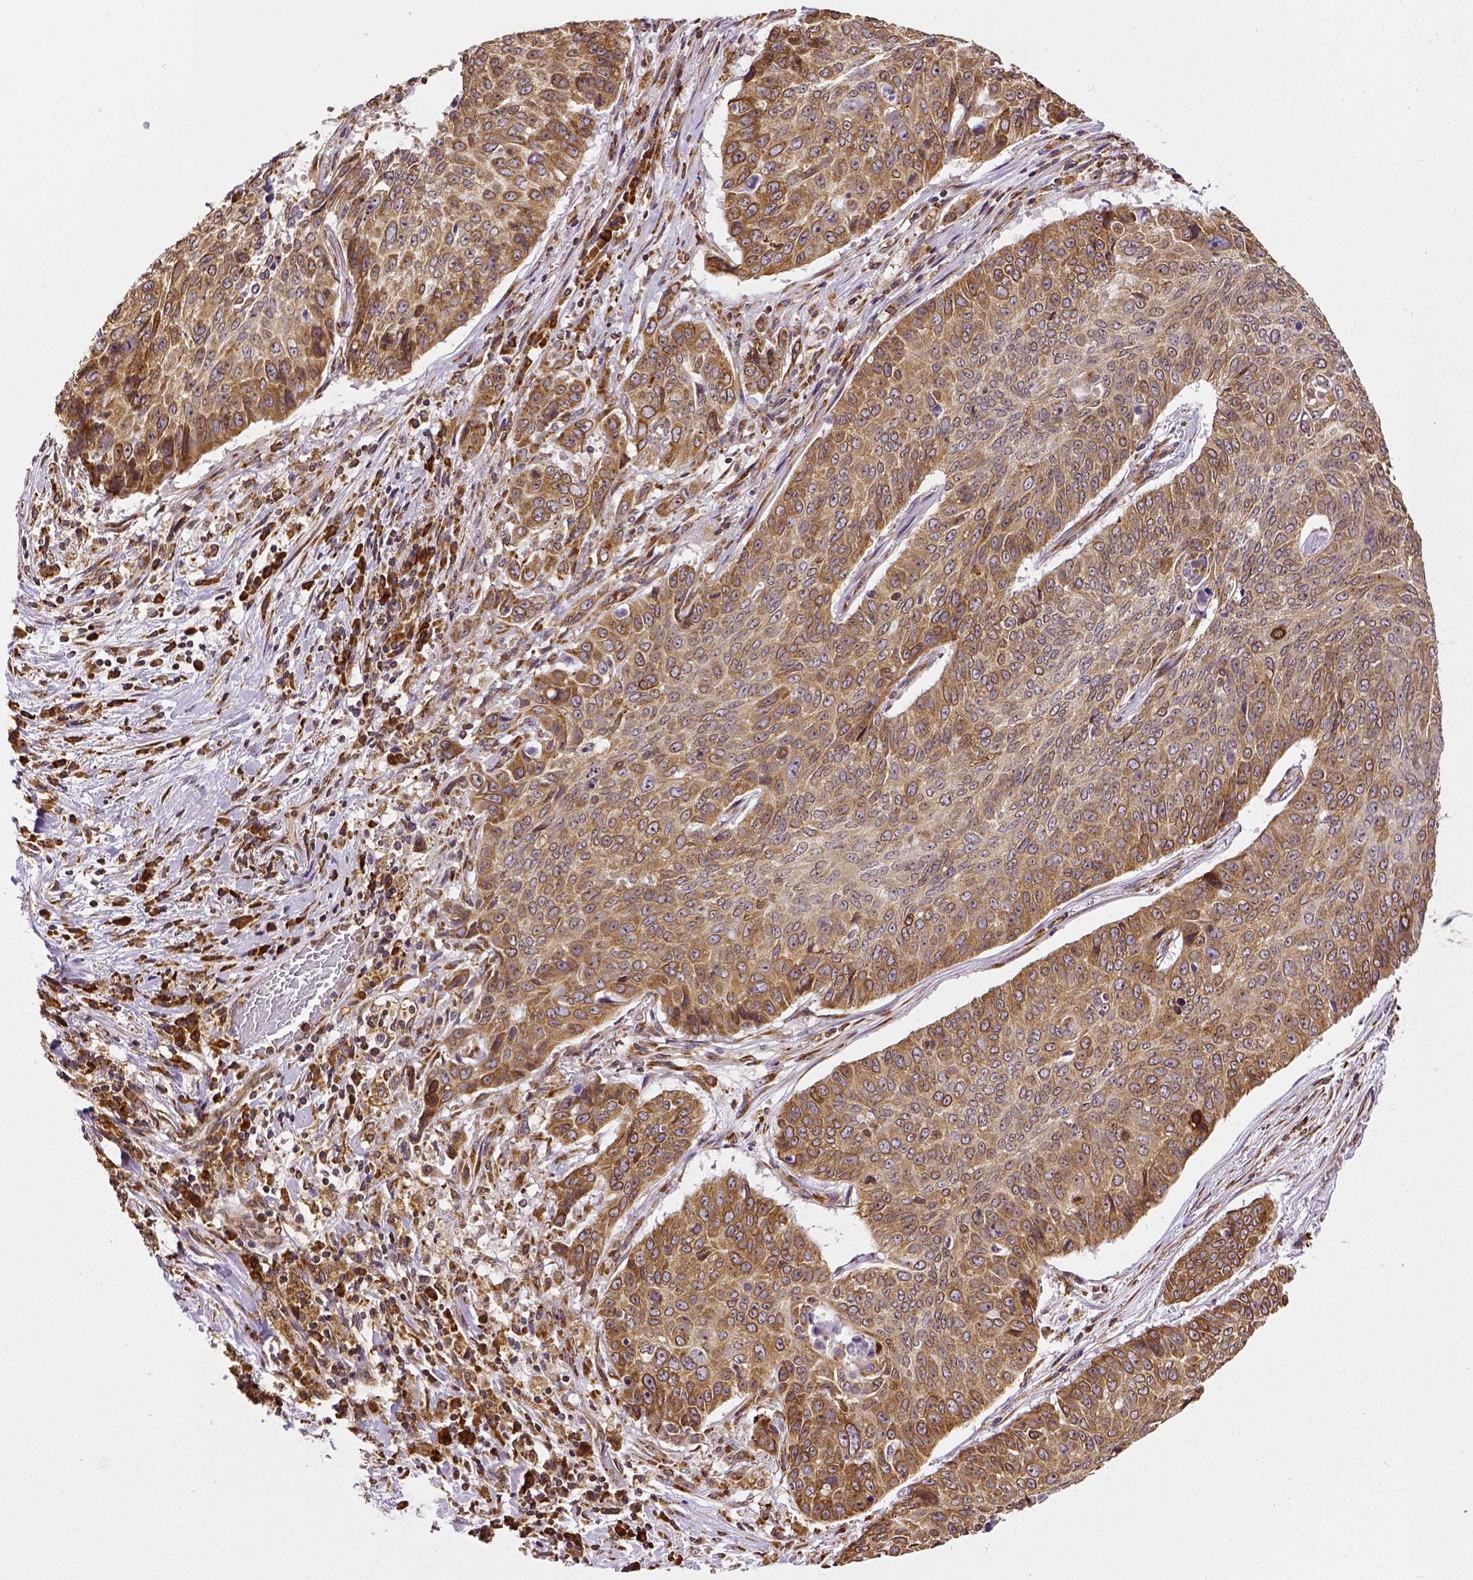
{"staining": {"intensity": "moderate", "quantity": ">75%", "location": "cytoplasmic/membranous"}, "tissue": "lung cancer", "cell_type": "Tumor cells", "image_type": "cancer", "snomed": [{"axis": "morphology", "description": "Normal tissue, NOS"}, {"axis": "morphology", "description": "Squamous cell carcinoma, NOS"}, {"axis": "topography", "description": "Bronchus"}, {"axis": "topography", "description": "Lung"}], "caption": "Immunohistochemistry micrograph of neoplastic tissue: squamous cell carcinoma (lung) stained using immunohistochemistry (IHC) reveals medium levels of moderate protein expression localized specifically in the cytoplasmic/membranous of tumor cells, appearing as a cytoplasmic/membranous brown color.", "gene": "MTDH", "patient": {"sex": "male", "age": 64}}